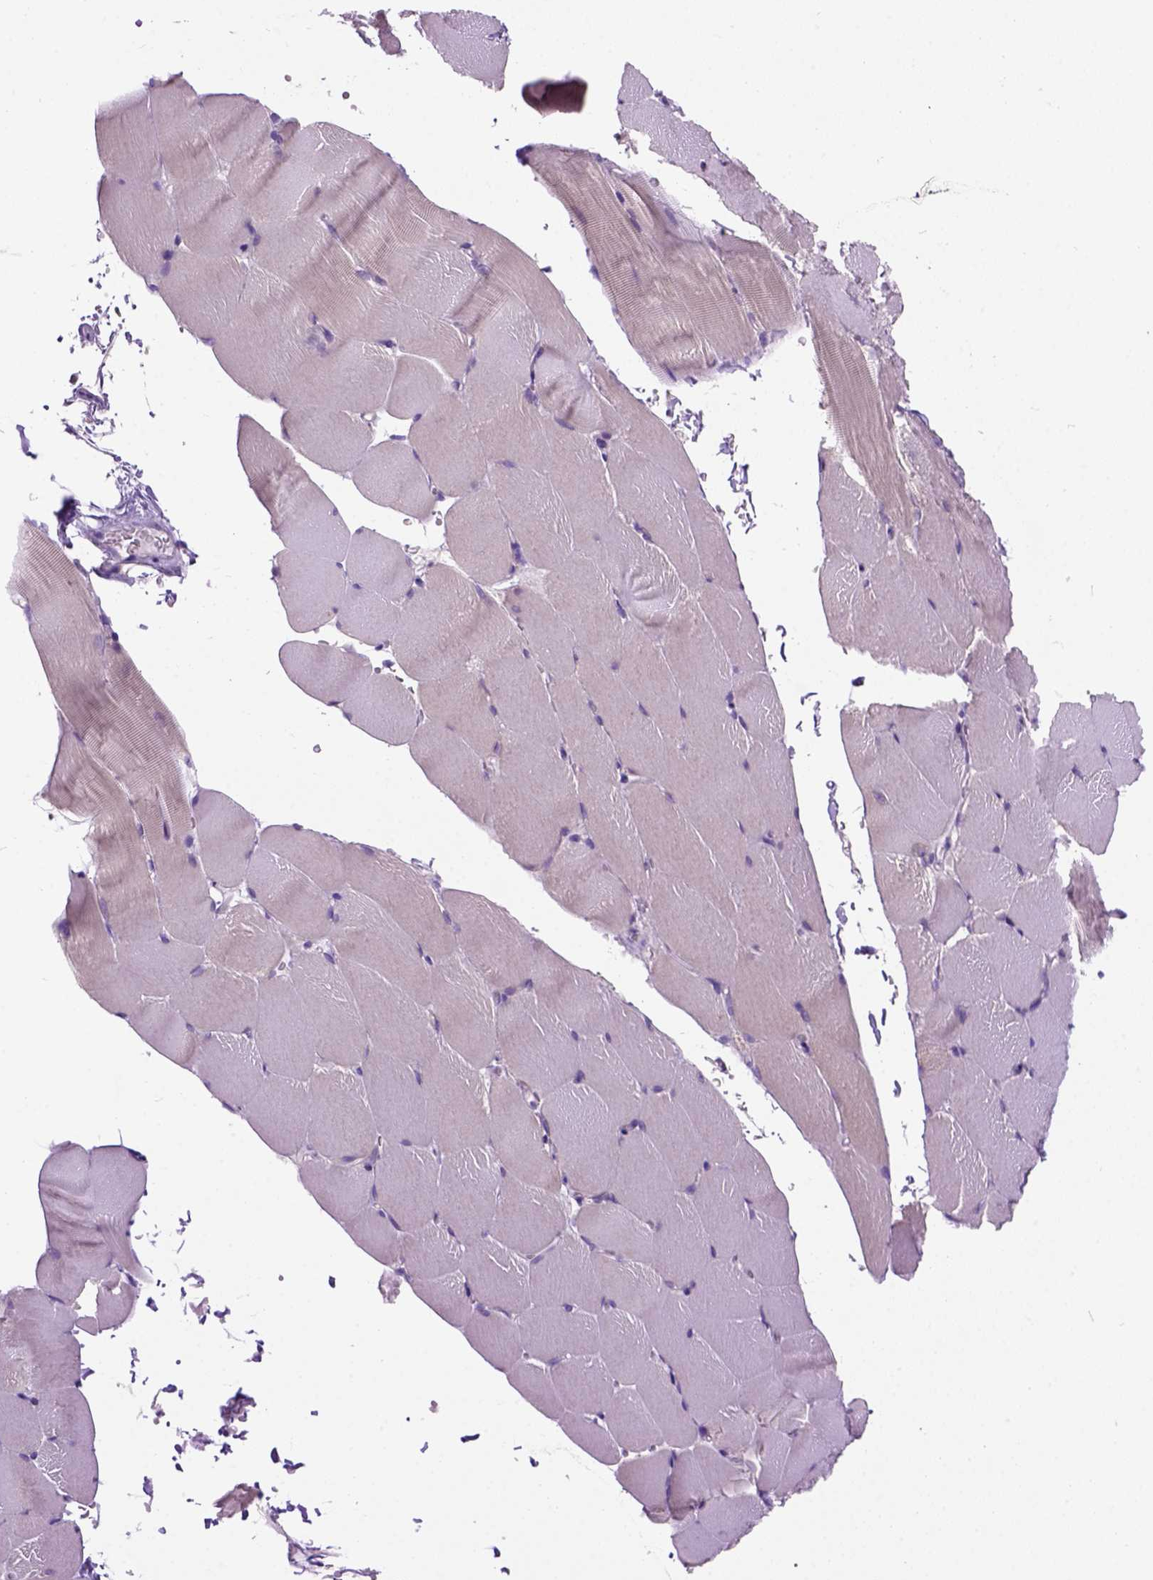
{"staining": {"intensity": "negative", "quantity": "none", "location": "none"}, "tissue": "skeletal muscle", "cell_type": "Myocytes", "image_type": "normal", "snomed": [{"axis": "morphology", "description": "Normal tissue, NOS"}, {"axis": "topography", "description": "Skeletal muscle"}], "caption": "This is an immunohistochemistry micrograph of unremarkable human skeletal muscle. There is no staining in myocytes.", "gene": "MAPT", "patient": {"sex": "female", "age": 37}}